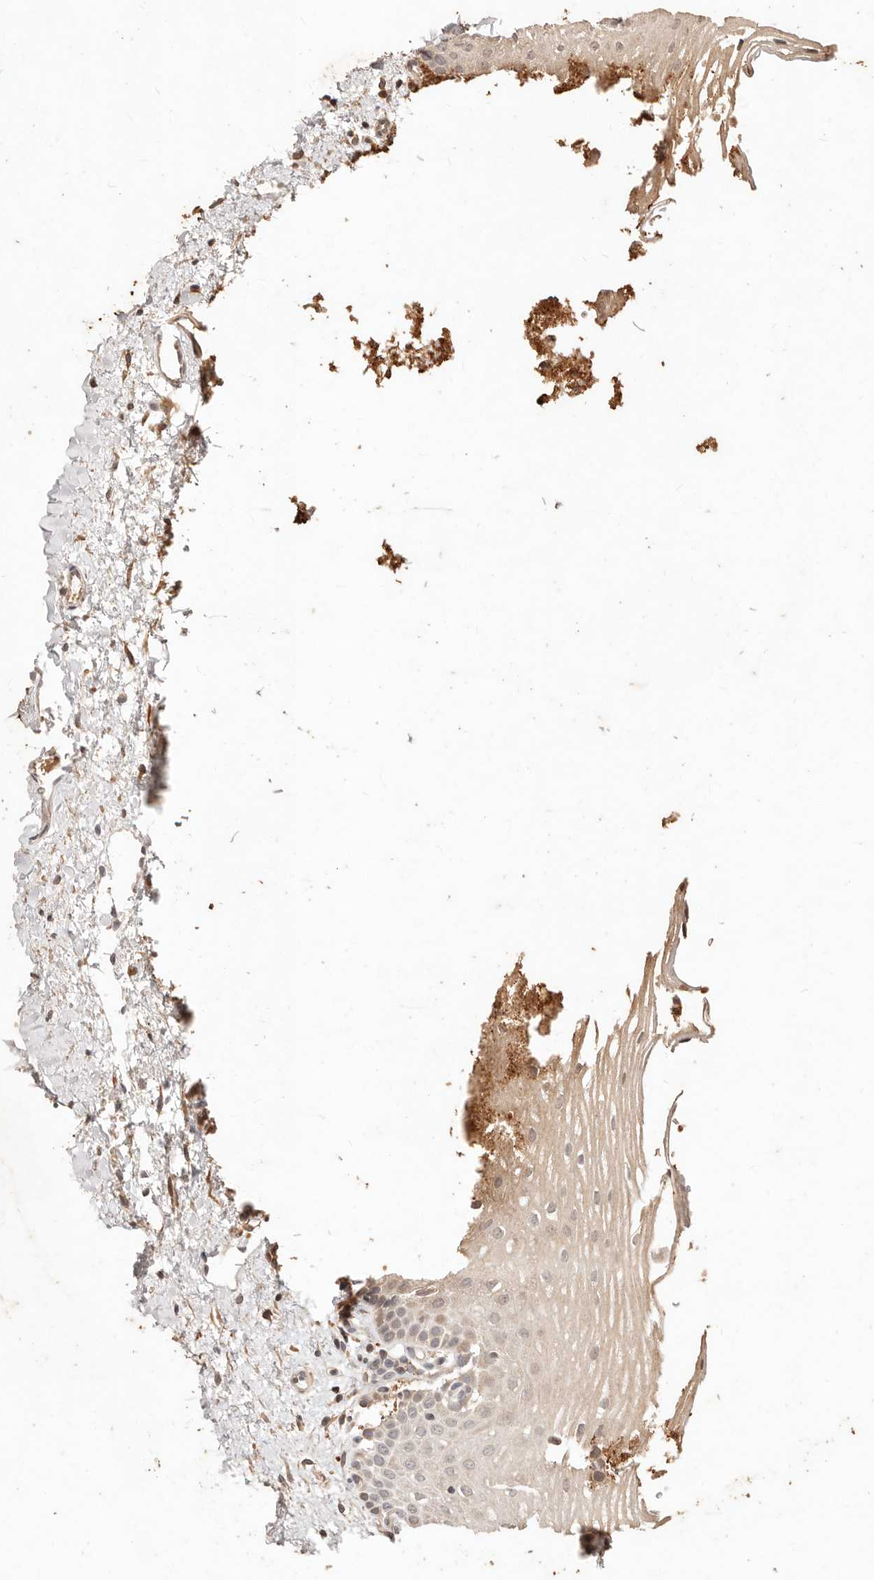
{"staining": {"intensity": "weak", "quantity": "<25%", "location": "cytoplasmic/membranous"}, "tissue": "oral mucosa", "cell_type": "Squamous epithelial cells", "image_type": "normal", "snomed": [{"axis": "morphology", "description": "Normal tissue, NOS"}, {"axis": "topography", "description": "Oral tissue"}], "caption": "A high-resolution image shows immunohistochemistry staining of normal oral mucosa, which exhibits no significant expression in squamous epithelial cells.", "gene": "KIF9", "patient": {"sex": "female", "age": 56}}